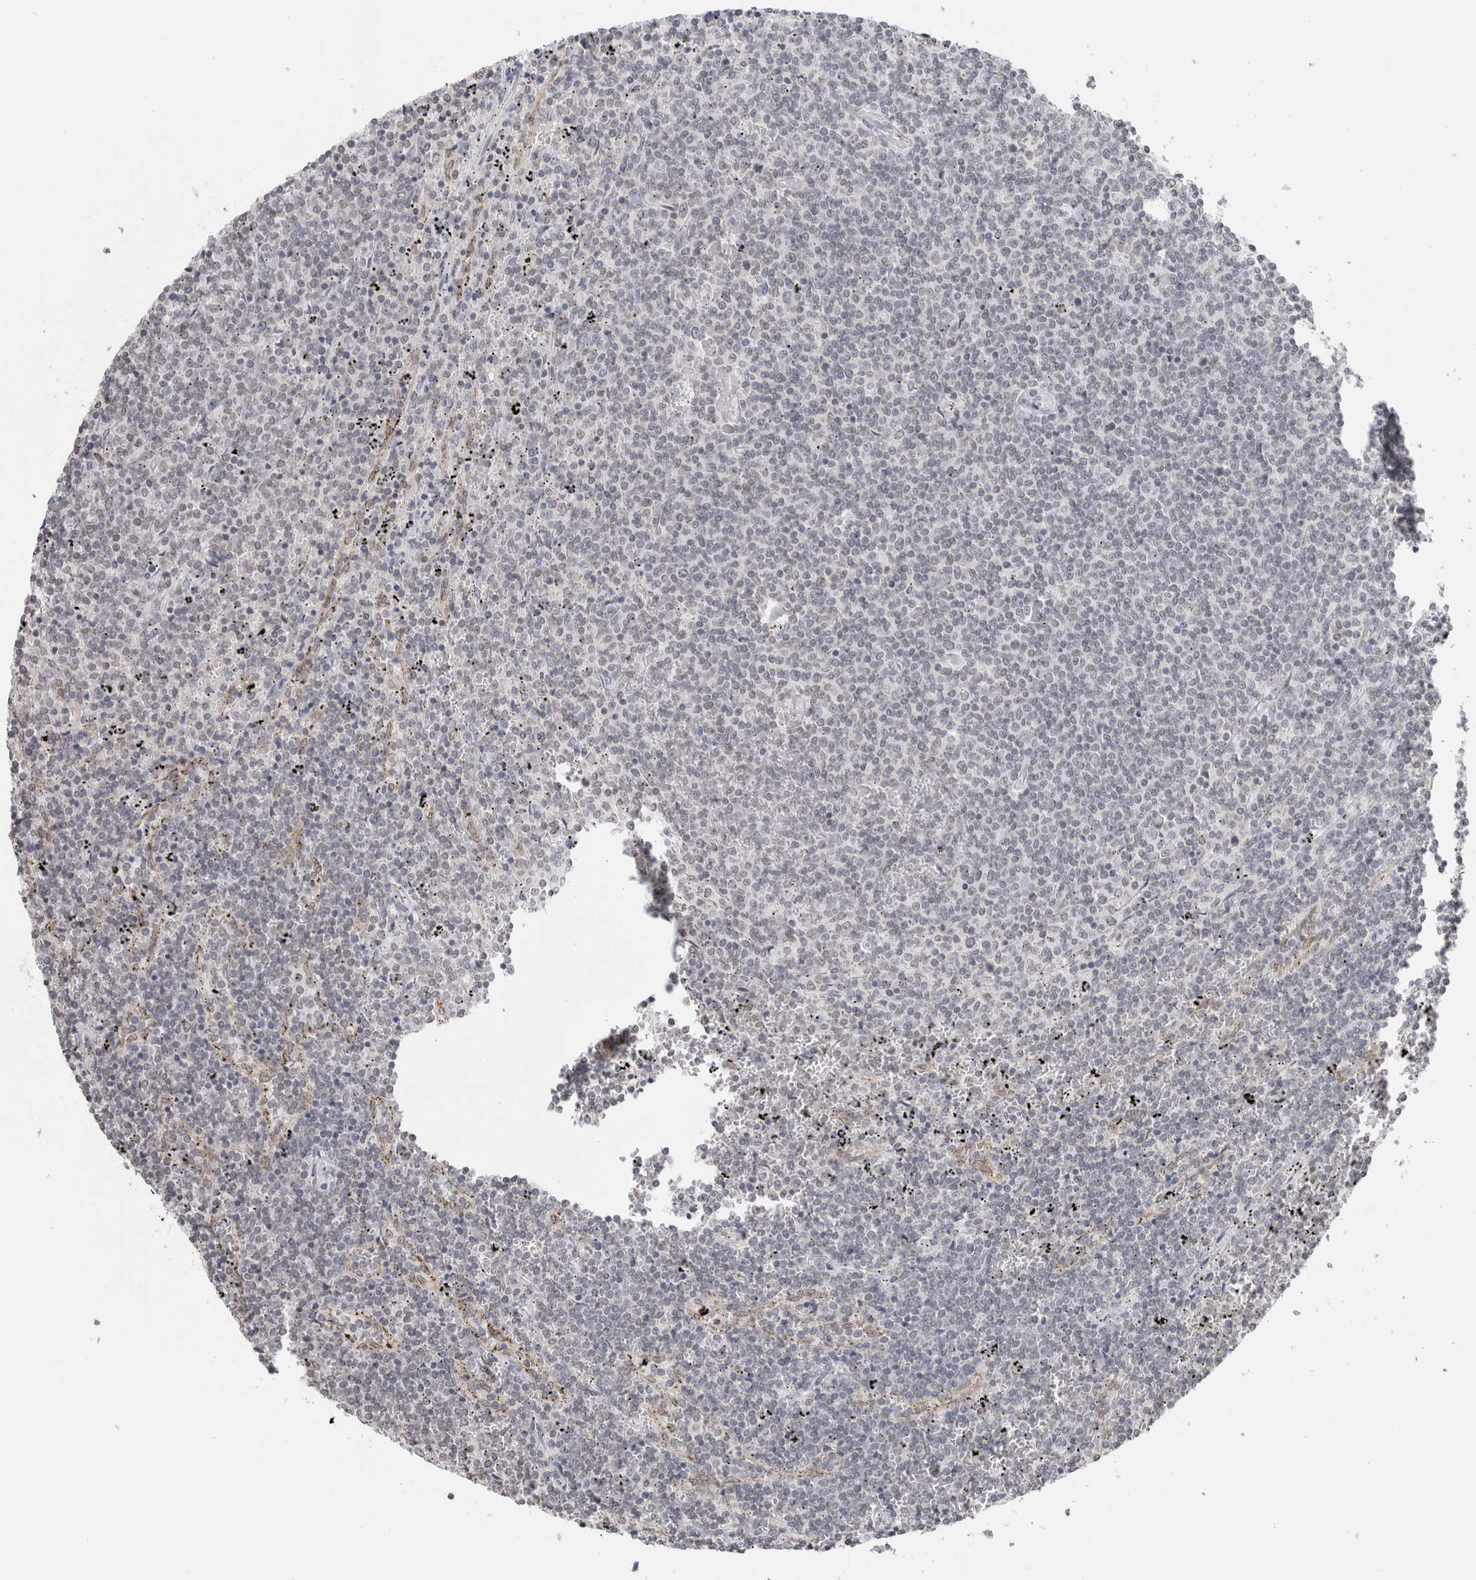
{"staining": {"intensity": "negative", "quantity": "none", "location": "none"}, "tissue": "lymphoma", "cell_type": "Tumor cells", "image_type": "cancer", "snomed": [{"axis": "morphology", "description": "Malignant lymphoma, non-Hodgkin's type, Low grade"}, {"axis": "topography", "description": "Spleen"}], "caption": "Immunohistochemical staining of human low-grade malignant lymphoma, non-Hodgkin's type demonstrates no significant positivity in tumor cells.", "gene": "RBMX2", "patient": {"sex": "female", "age": 50}}